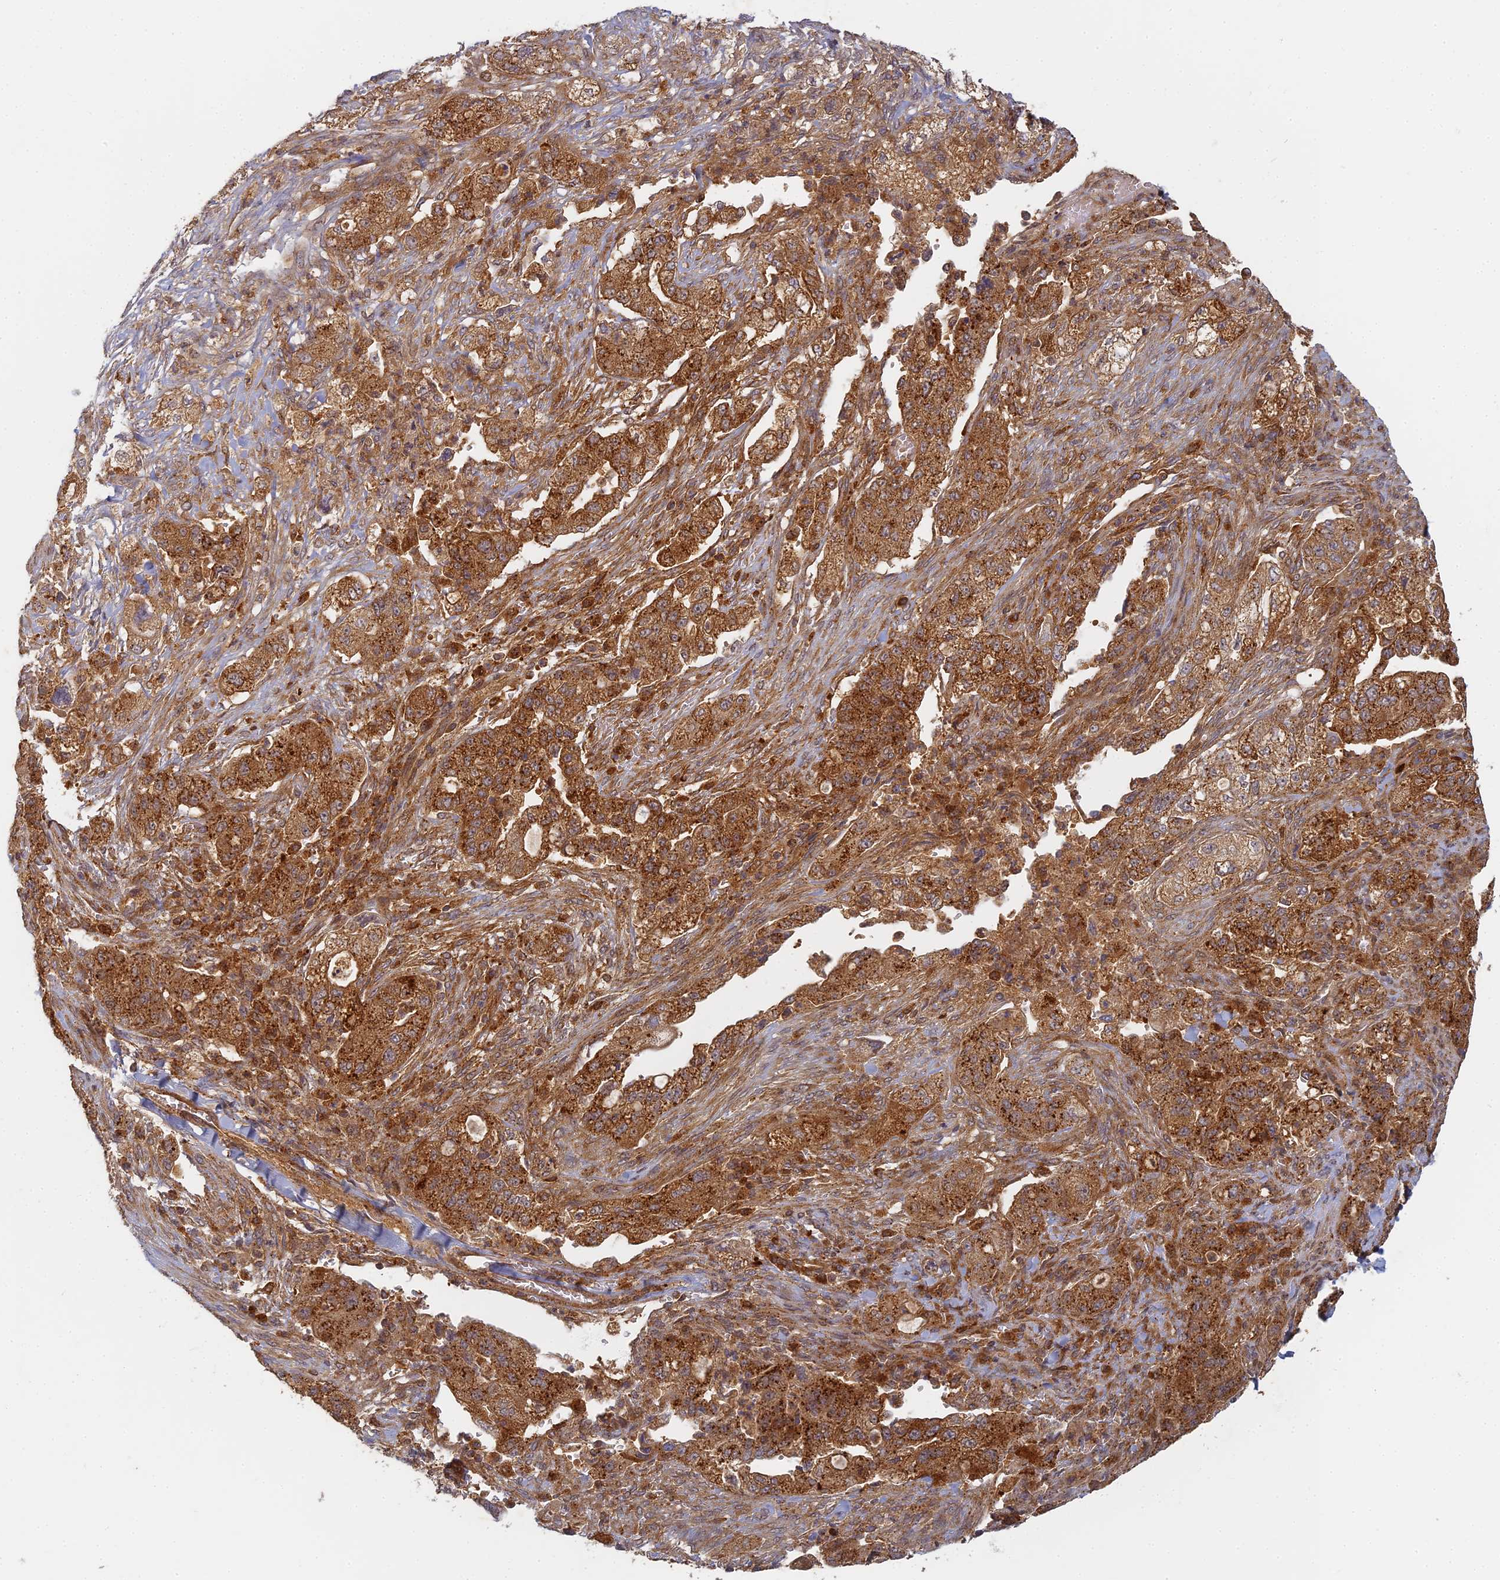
{"staining": {"intensity": "strong", "quantity": ">75%", "location": "cytoplasmic/membranous"}, "tissue": "pancreatic cancer", "cell_type": "Tumor cells", "image_type": "cancer", "snomed": [{"axis": "morphology", "description": "Adenocarcinoma, NOS"}, {"axis": "topography", "description": "Pancreas"}], "caption": "A brown stain labels strong cytoplasmic/membranous staining of a protein in pancreatic cancer (adenocarcinoma) tumor cells.", "gene": "INO80D", "patient": {"sex": "female", "age": 78}}